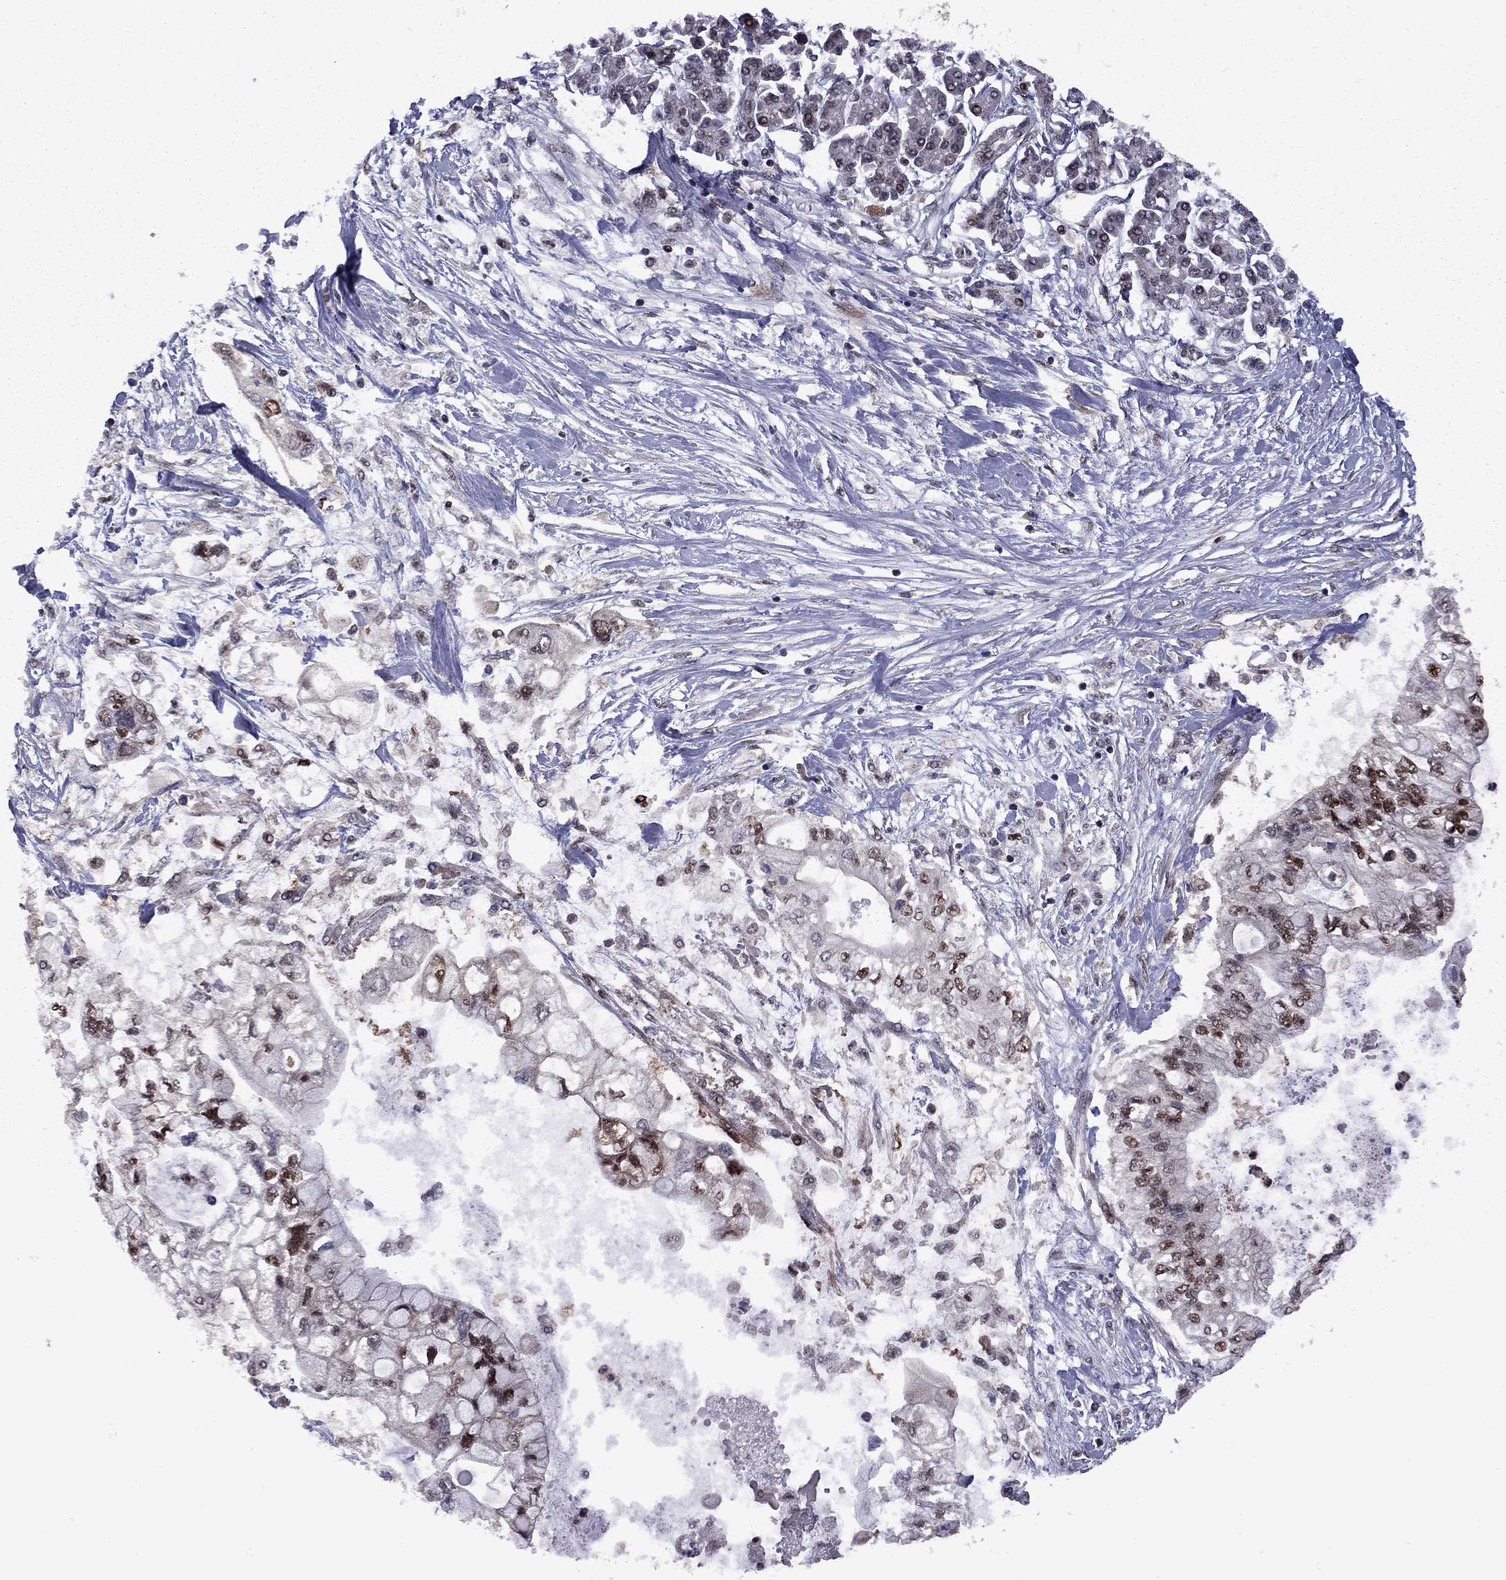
{"staining": {"intensity": "strong", "quantity": "25%-75%", "location": "nuclear"}, "tissue": "pancreatic cancer", "cell_type": "Tumor cells", "image_type": "cancer", "snomed": [{"axis": "morphology", "description": "Adenocarcinoma, NOS"}, {"axis": "topography", "description": "Pancreas"}], "caption": "Pancreatic cancer (adenocarcinoma) stained with a protein marker exhibits strong staining in tumor cells.", "gene": "IPP", "patient": {"sex": "female", "age": 77}}